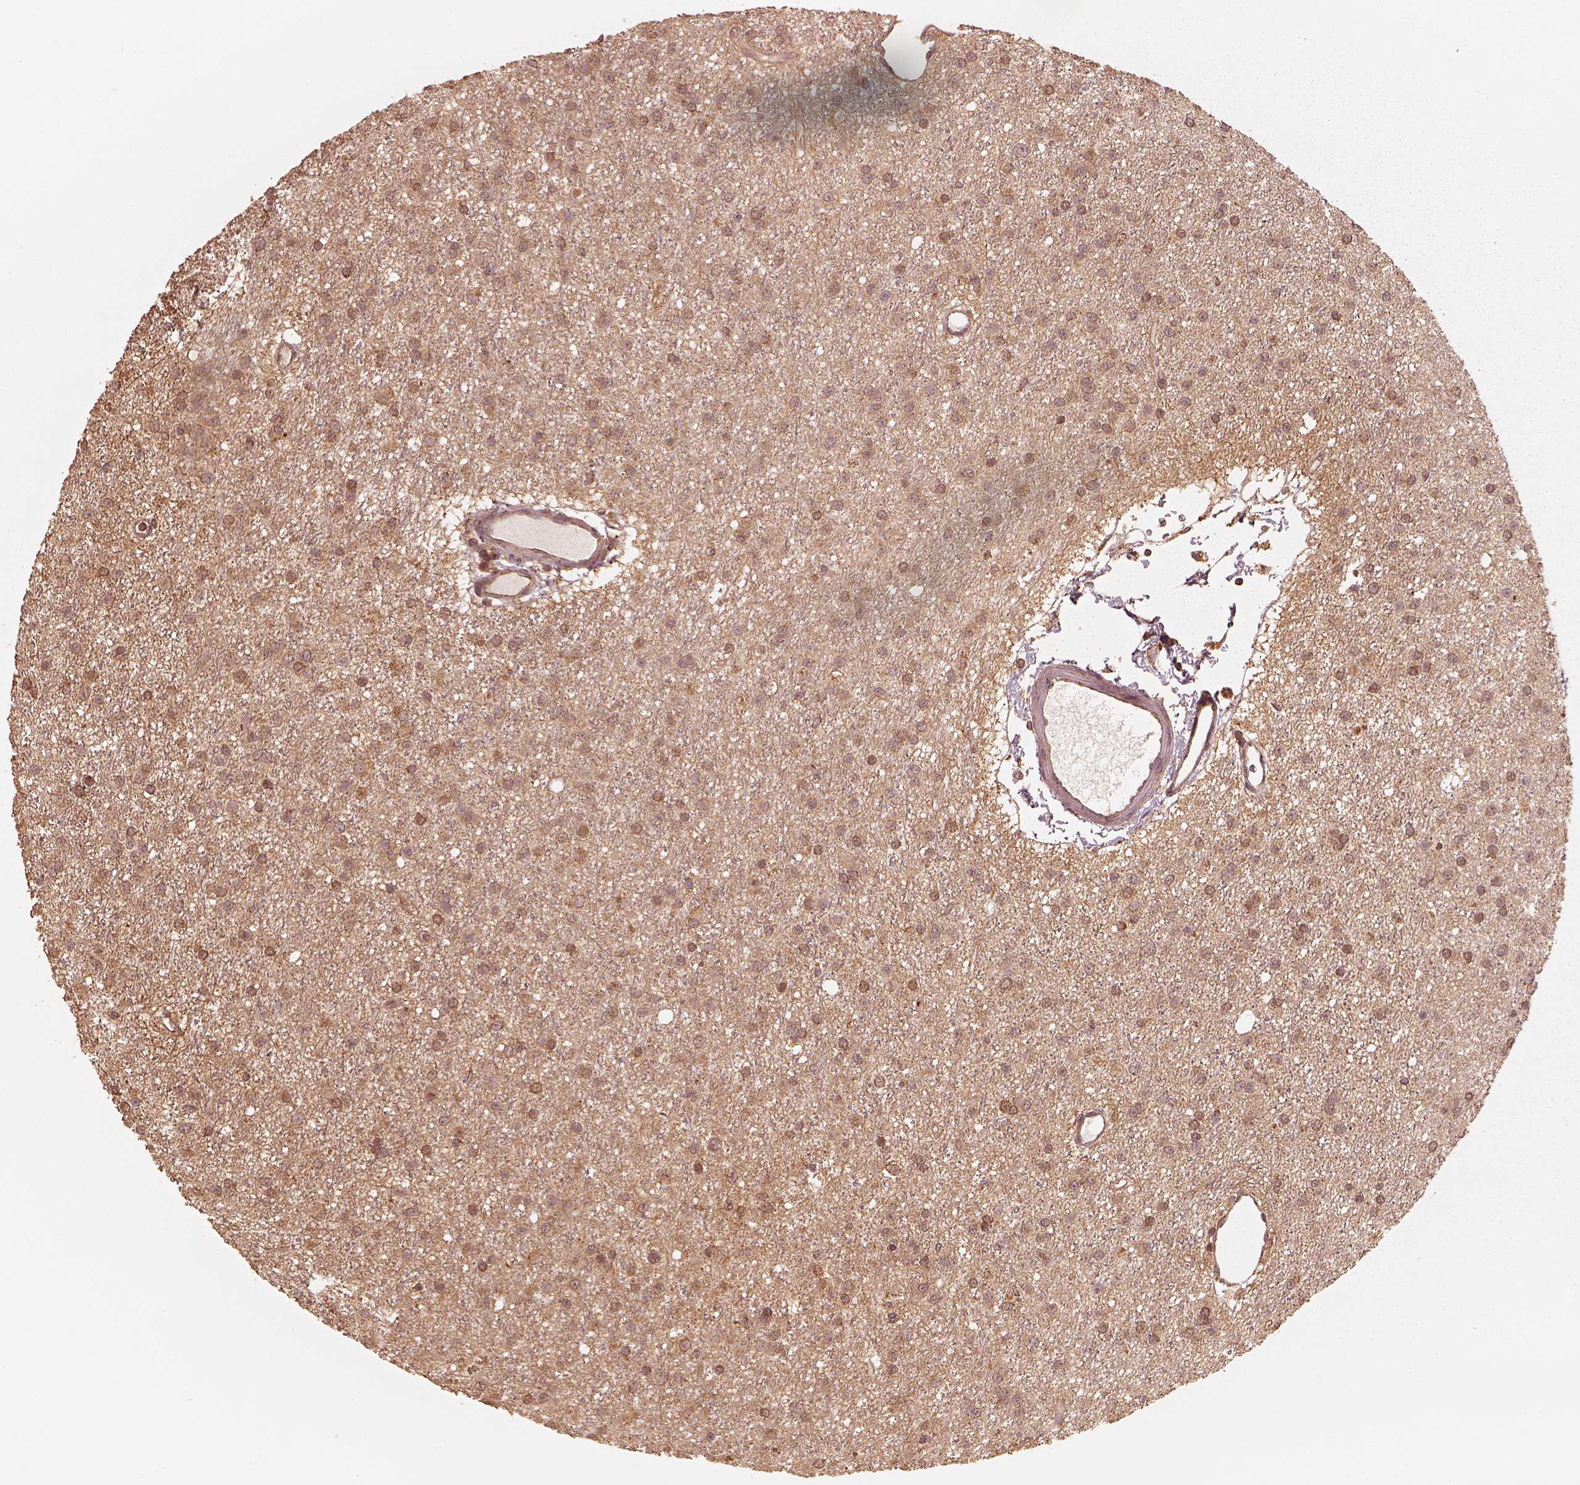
{"staining": {"intensity": "moderate", "quantity": ">75%", "location": "cytoplasmic/membranous"}, "tissue": "glioma", "cell_type": "Tumor cells", "image_type": "cancer", "snomed": [{"axis": "morphology", "description": "Glioma, malignant, Low grade"}, {"axis": "topography", "description": "Brain"}], "caption": "A brown stain labels moderate cytoplasmic/membranous expression of a protein in human glioma tumor cells.", "gene": "DNAJC25", "patient": {"sex": "male", "age": 27}}